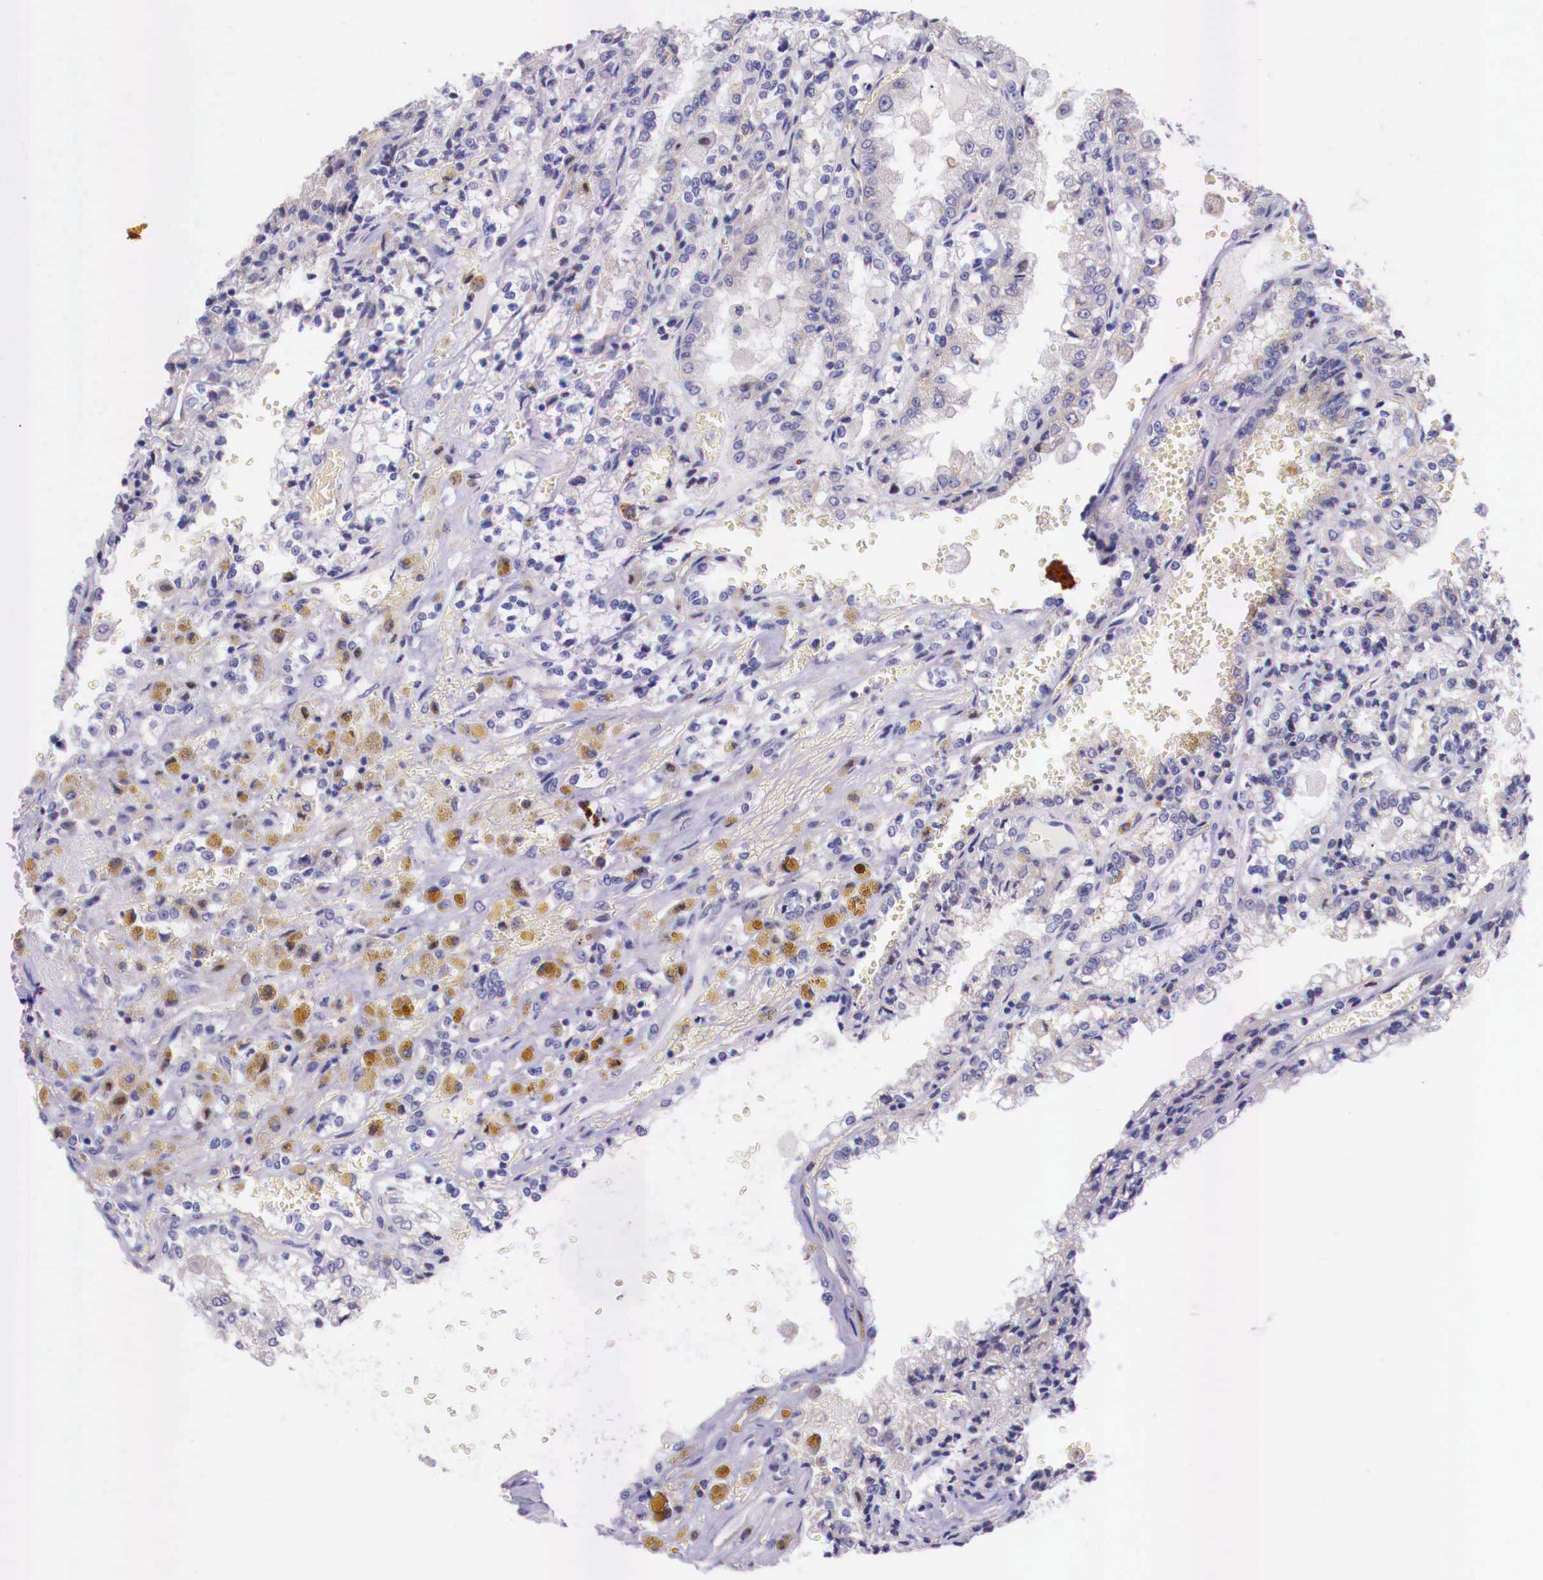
{"staining": {"intensity": "weak", "quantity": "<25%", "location": "cytoplasmic/membranous"}, "tissue": "renal cancer", "cell_type": "Tumor cells", "image_type": "cancer", "snomed": [{"axis": "morphology", "description": "Adenocarcinoma, NOS"}, {"axis": "topography", "description": "Kidney"}], "caption": "Renal cancer (adenocarcinoma) stained for a protein using IHC demonstrates no staining tumor cells.", "gene": "GRIPAP1", "patient": {"sex": "female", "age": 56}}